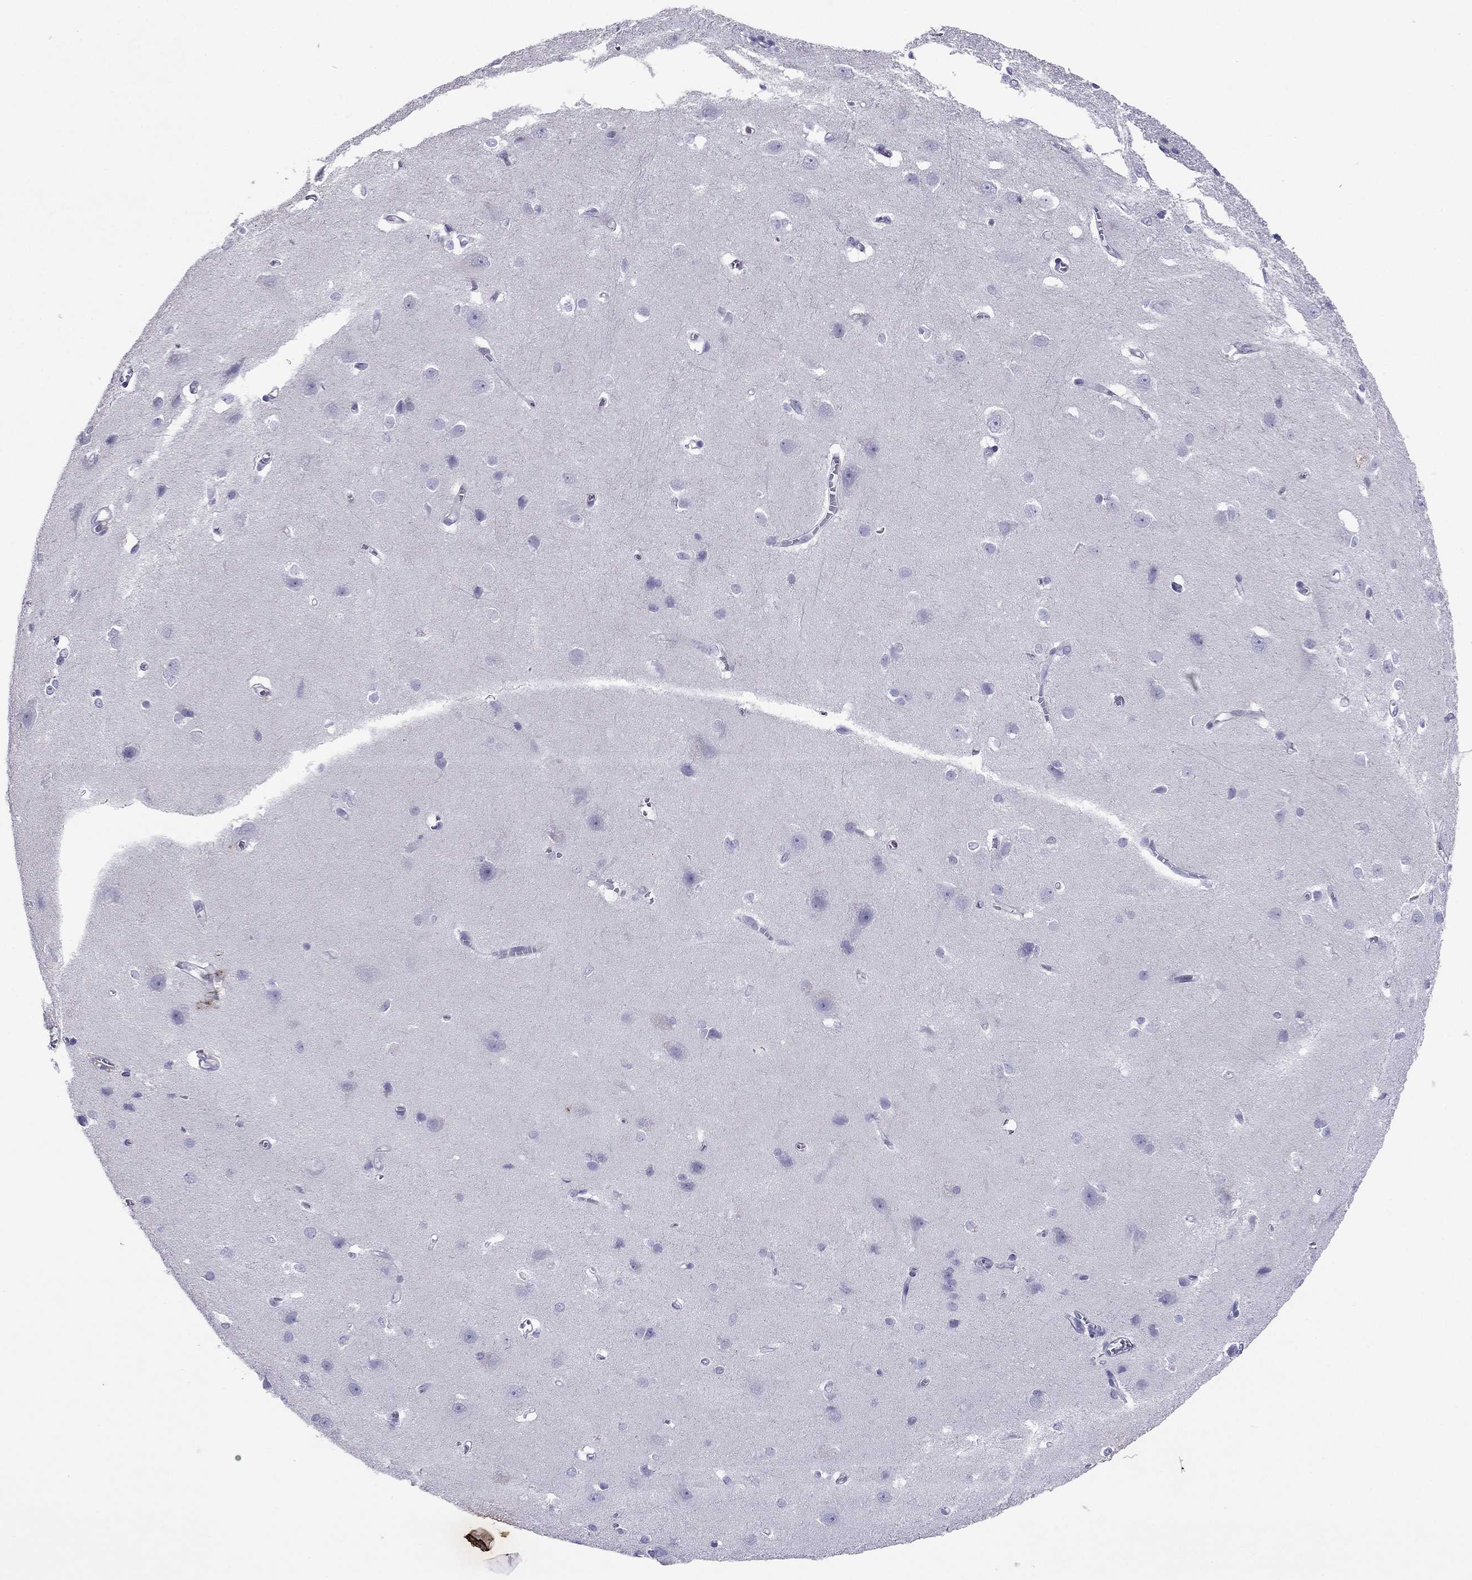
{"staining": {"intensity": "negative", "quantity": "none", "location": "none"}, "tissue": "cerebral cortex", "cell_type": "Endothelial cells", "image_type": "normal", "snomed": [{"axis": "morphology", "description": "Normal tissue, NOS"}, {"axis": "topography", "description": "Cerebral cortex"}], "caption": "Endothelial cells are negative for protein expression in unremarkable human cerebral cortex. The staining was performed using DAB (3,3'-diaminobenzidine) to visualize the protein expression in brown, while the nuclei were stained in blue with hematoxylin (Magnification: 20x).", "gene": "MAEL", "patient": {"sex": "male", "age": 37}}